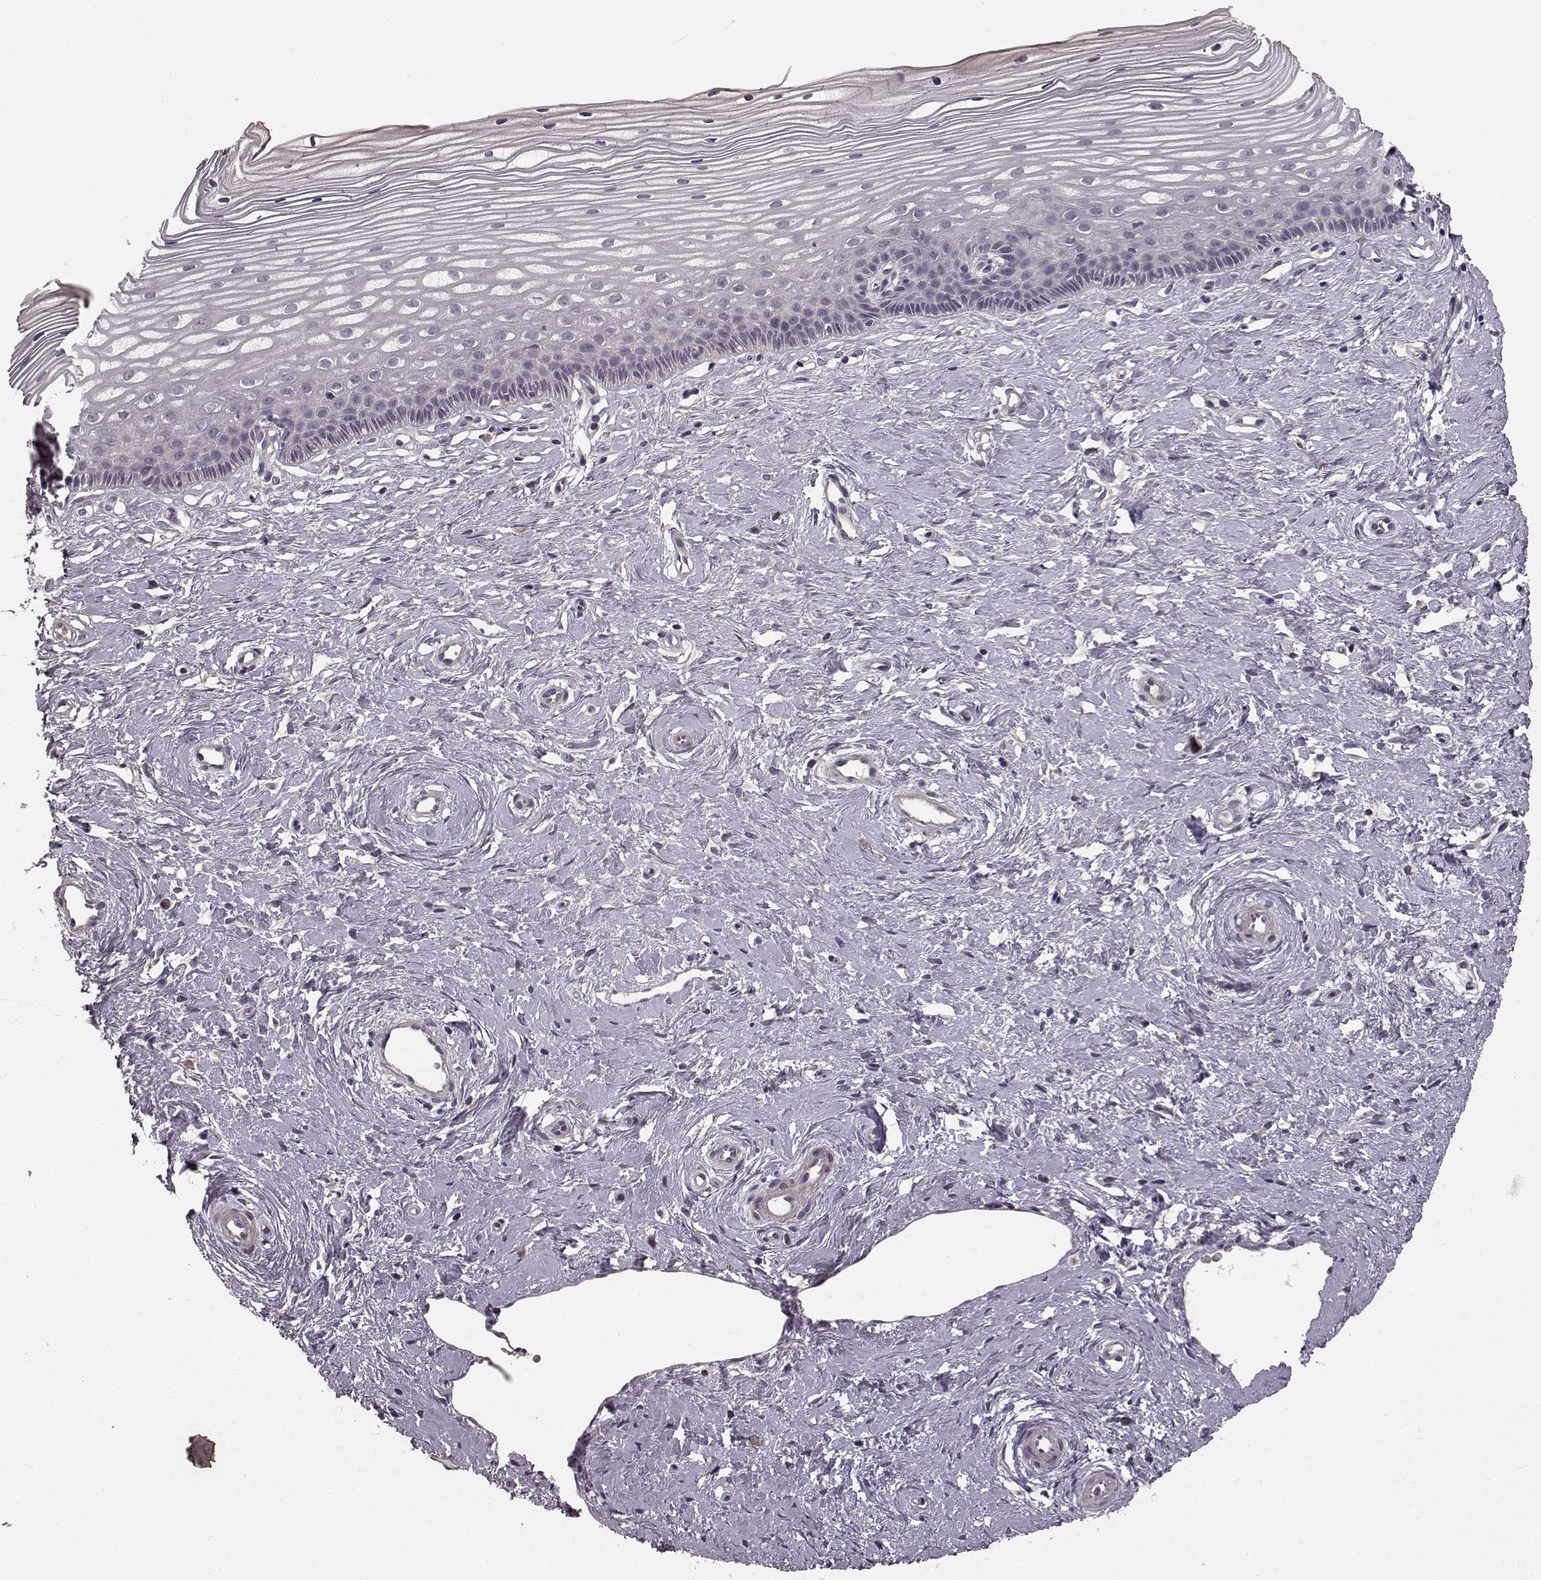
{"staining": {"intensity": "negative", "quantity": "none", "location": "none"}, "tissue": "cervix", "cell_type": "Glandular cells", "image_type": "normal", "snomed": [{"axis": "morphology", "description": "Normal tissue, NOS"}, {"axis": "topography", "description": "Cervix"}], "caption": "There is no significant staining in glandular cells of cervix. (Stains: DAB (3,3'-diaminobenzidine) immunohistochemistry (IHC) with hematoxylin counter stain, Microscopy: brightfield microscopy at high magnification).", "gene": "SLC22A18", "patient": {"sex": "female", "age": 40}}